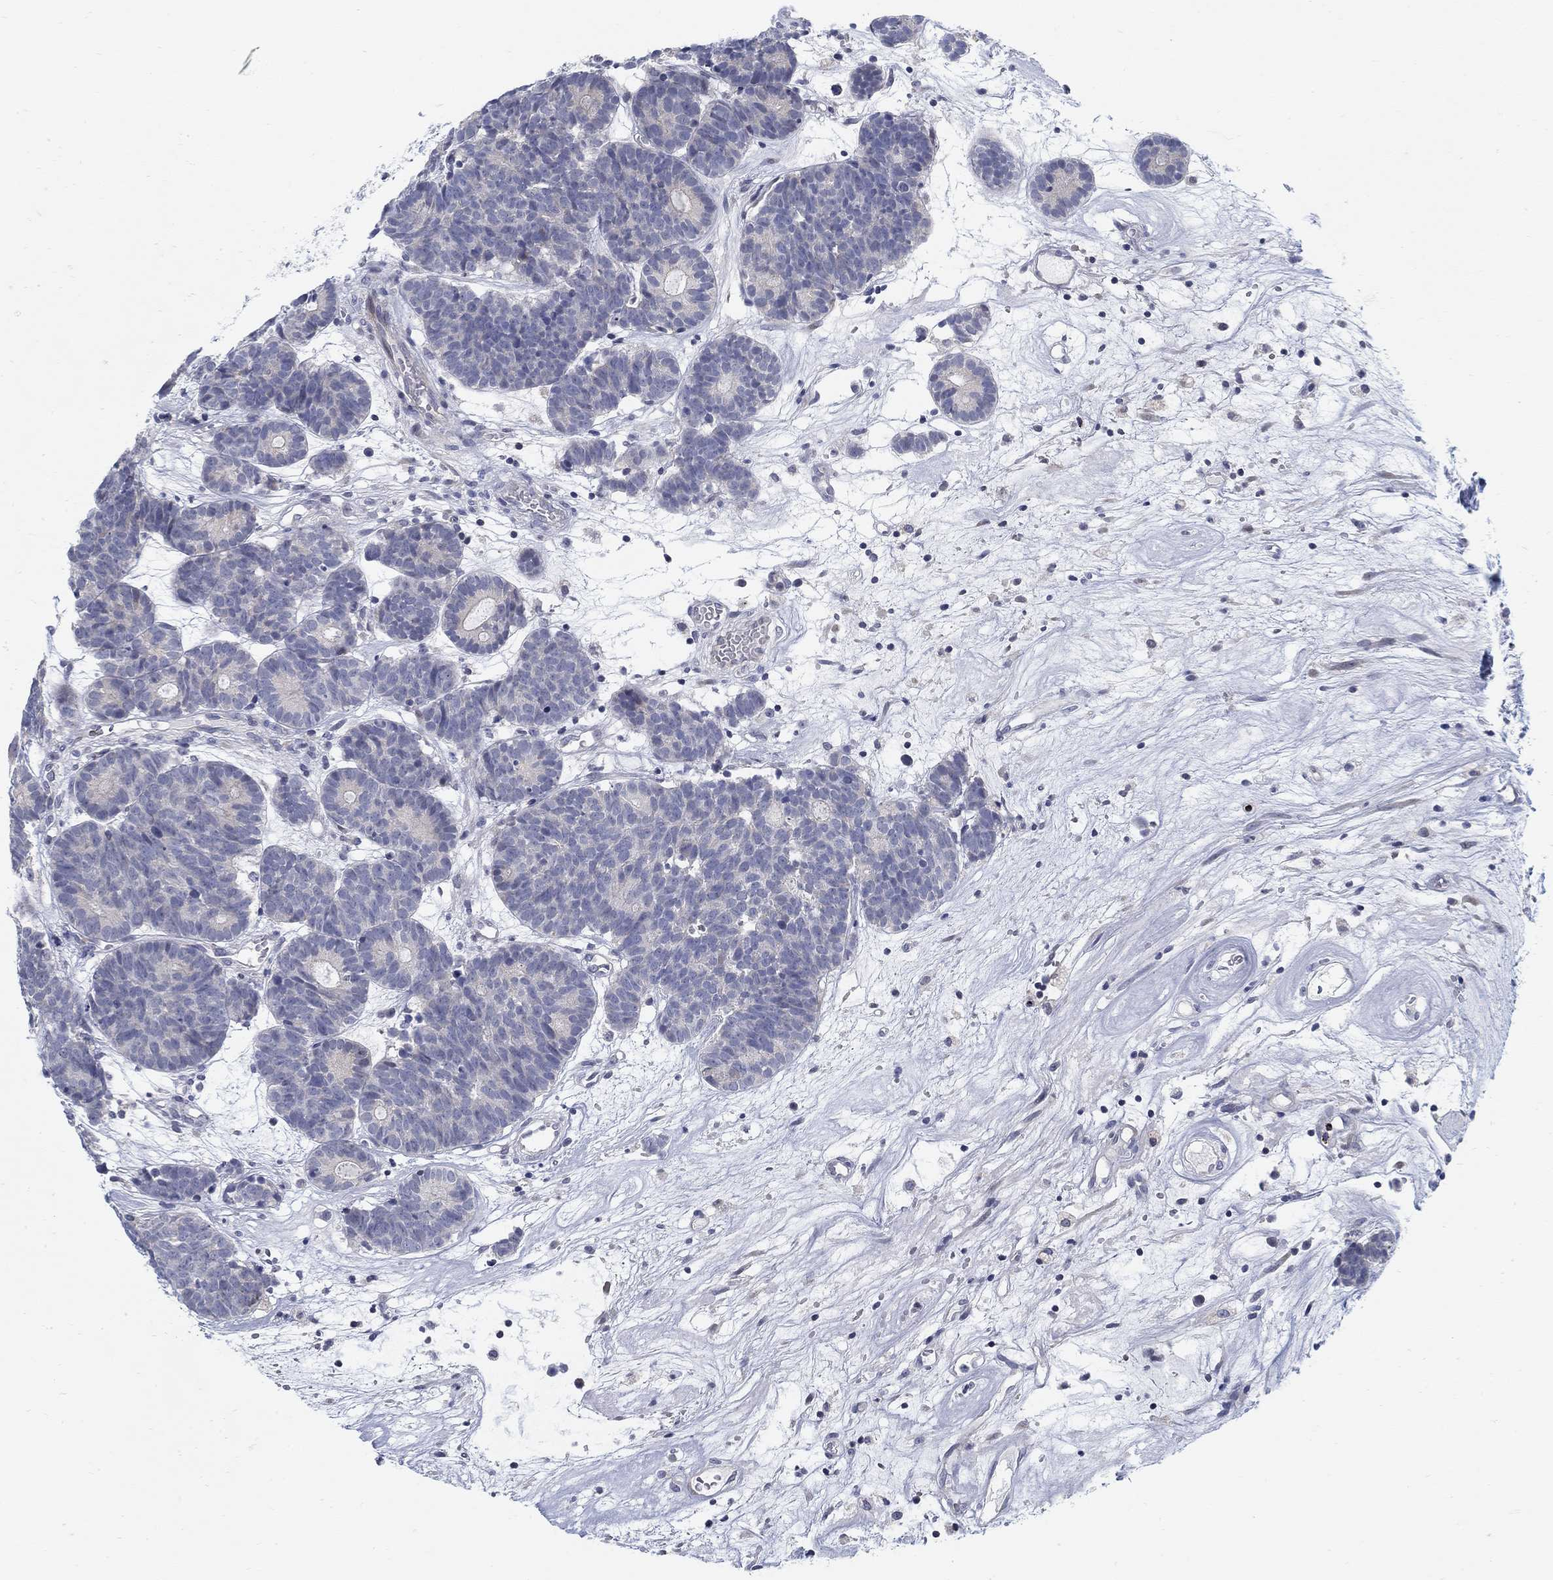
{"staining": {"intensity": "negative", "quantity": "none", "location": "none"}, "tissue": "head and neck cancer", "cell_type": "Tumor cells", "image_type": "cancer", "snomed": [{"axis": "morphology", "description": "Adenocarcinoma, NOS"}, {"axis": "topography", "description": "Head-Neck"}], "caption": "Immunohistochemistry image of human head and neck cancer stained for a protein (brown), which demonstrates no positivity in tumor cells.", "gene": "ANO7", "patient": {"sex": "female", "age": 81}}